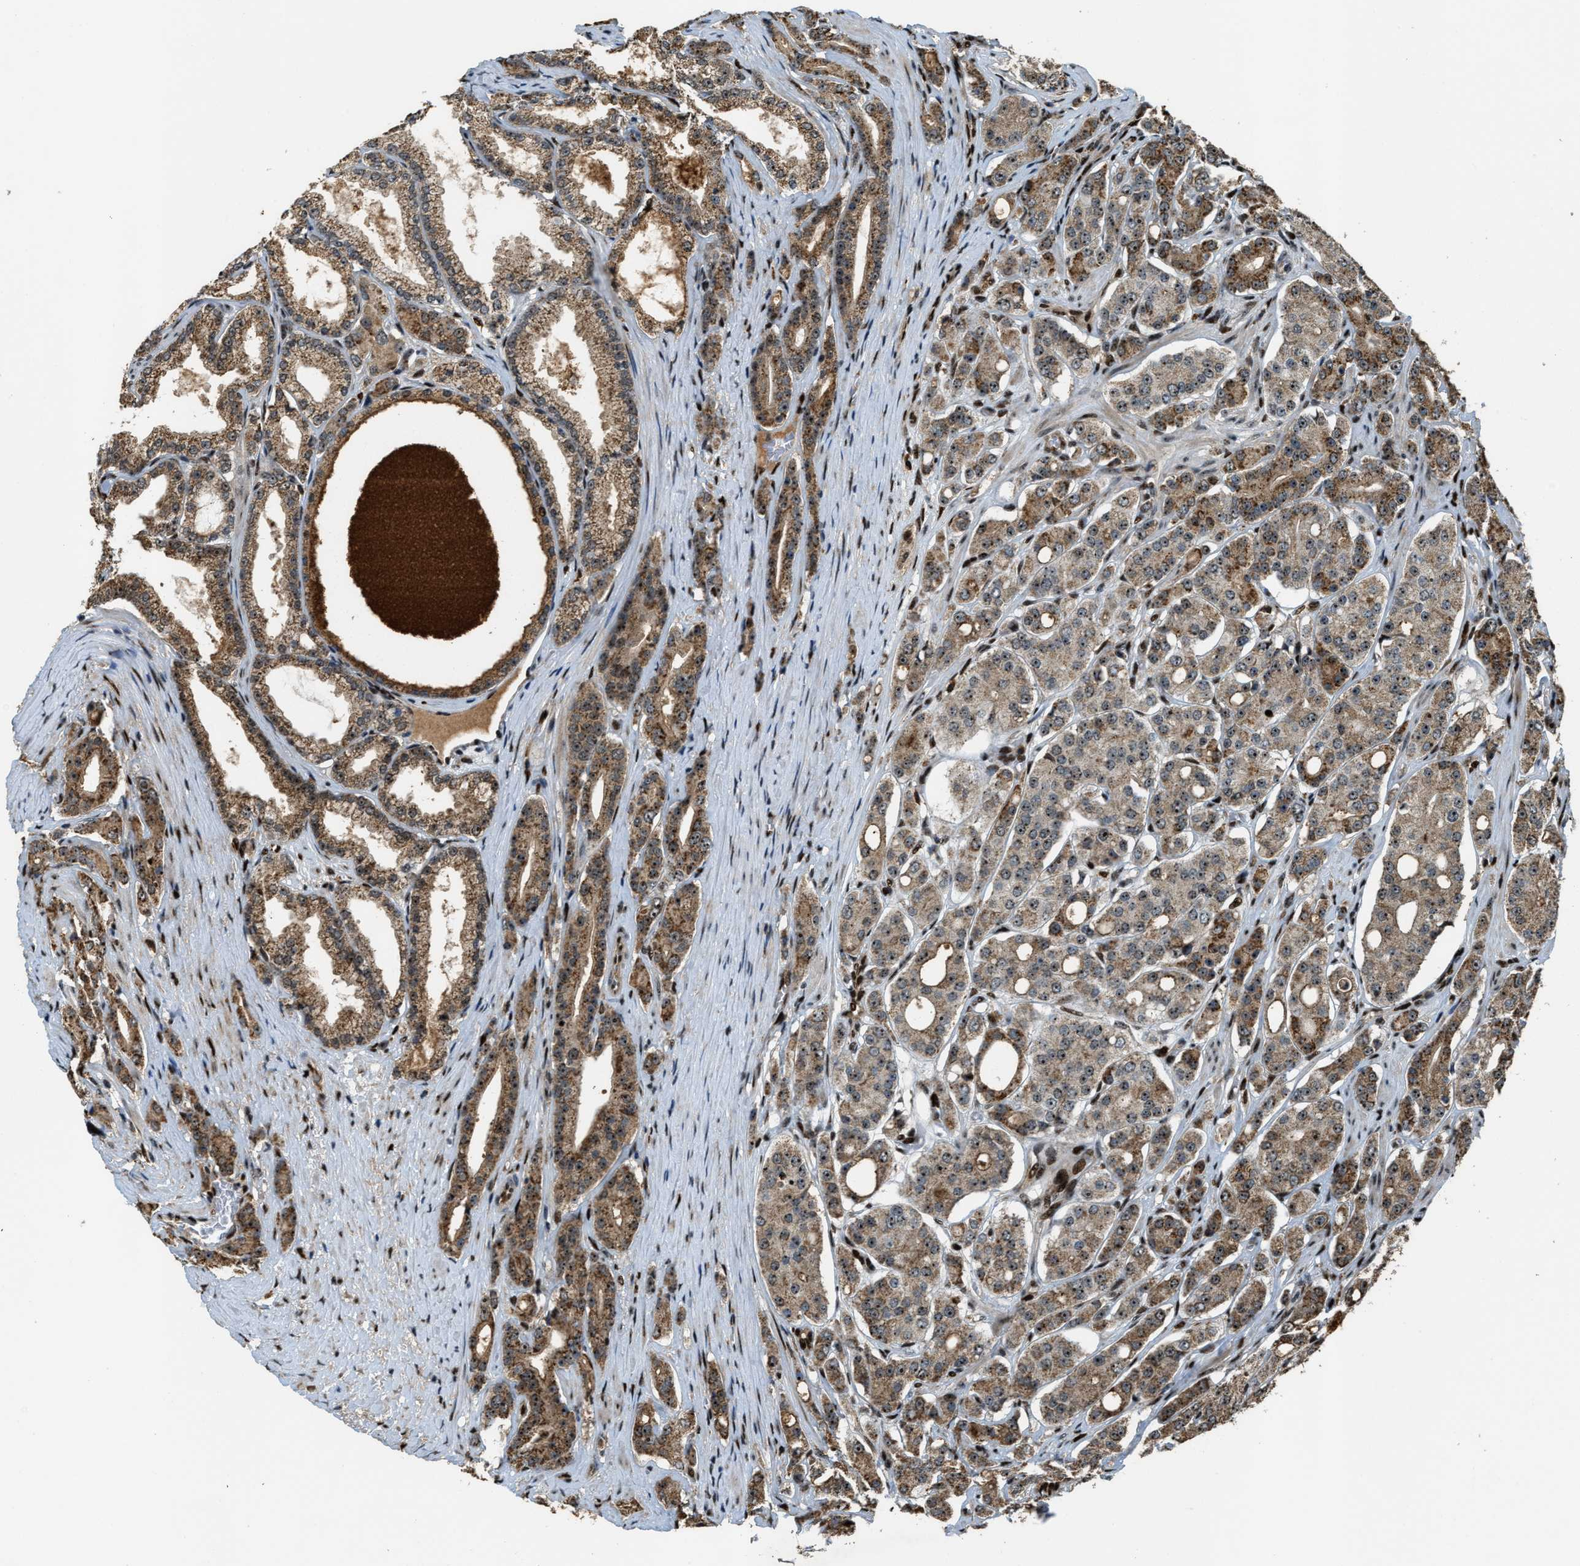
{"staining": {"intensity": "moderate", "quantity": ">75%", "location": "cytoplasmic/membranous,nuclear"}, "tissue": "prostate cancer", "cell_type": "Tumor cells", "image_type": "cancer", "snomed": [{"axis": "morphology", "description": "Adenocarcinoma, High grade"}, {"axis": "topography", "description": "Prostate"}], "caption": "This is a histology image of immunohistochemistry staining of prostate adenocarcinoma (high-grade), which shows moderate positivity in the cytoplasmic/membranous and nuclear of tumor cells.", "gene": "ZNF687", "patient": {"sex": "male", "age": 71}}